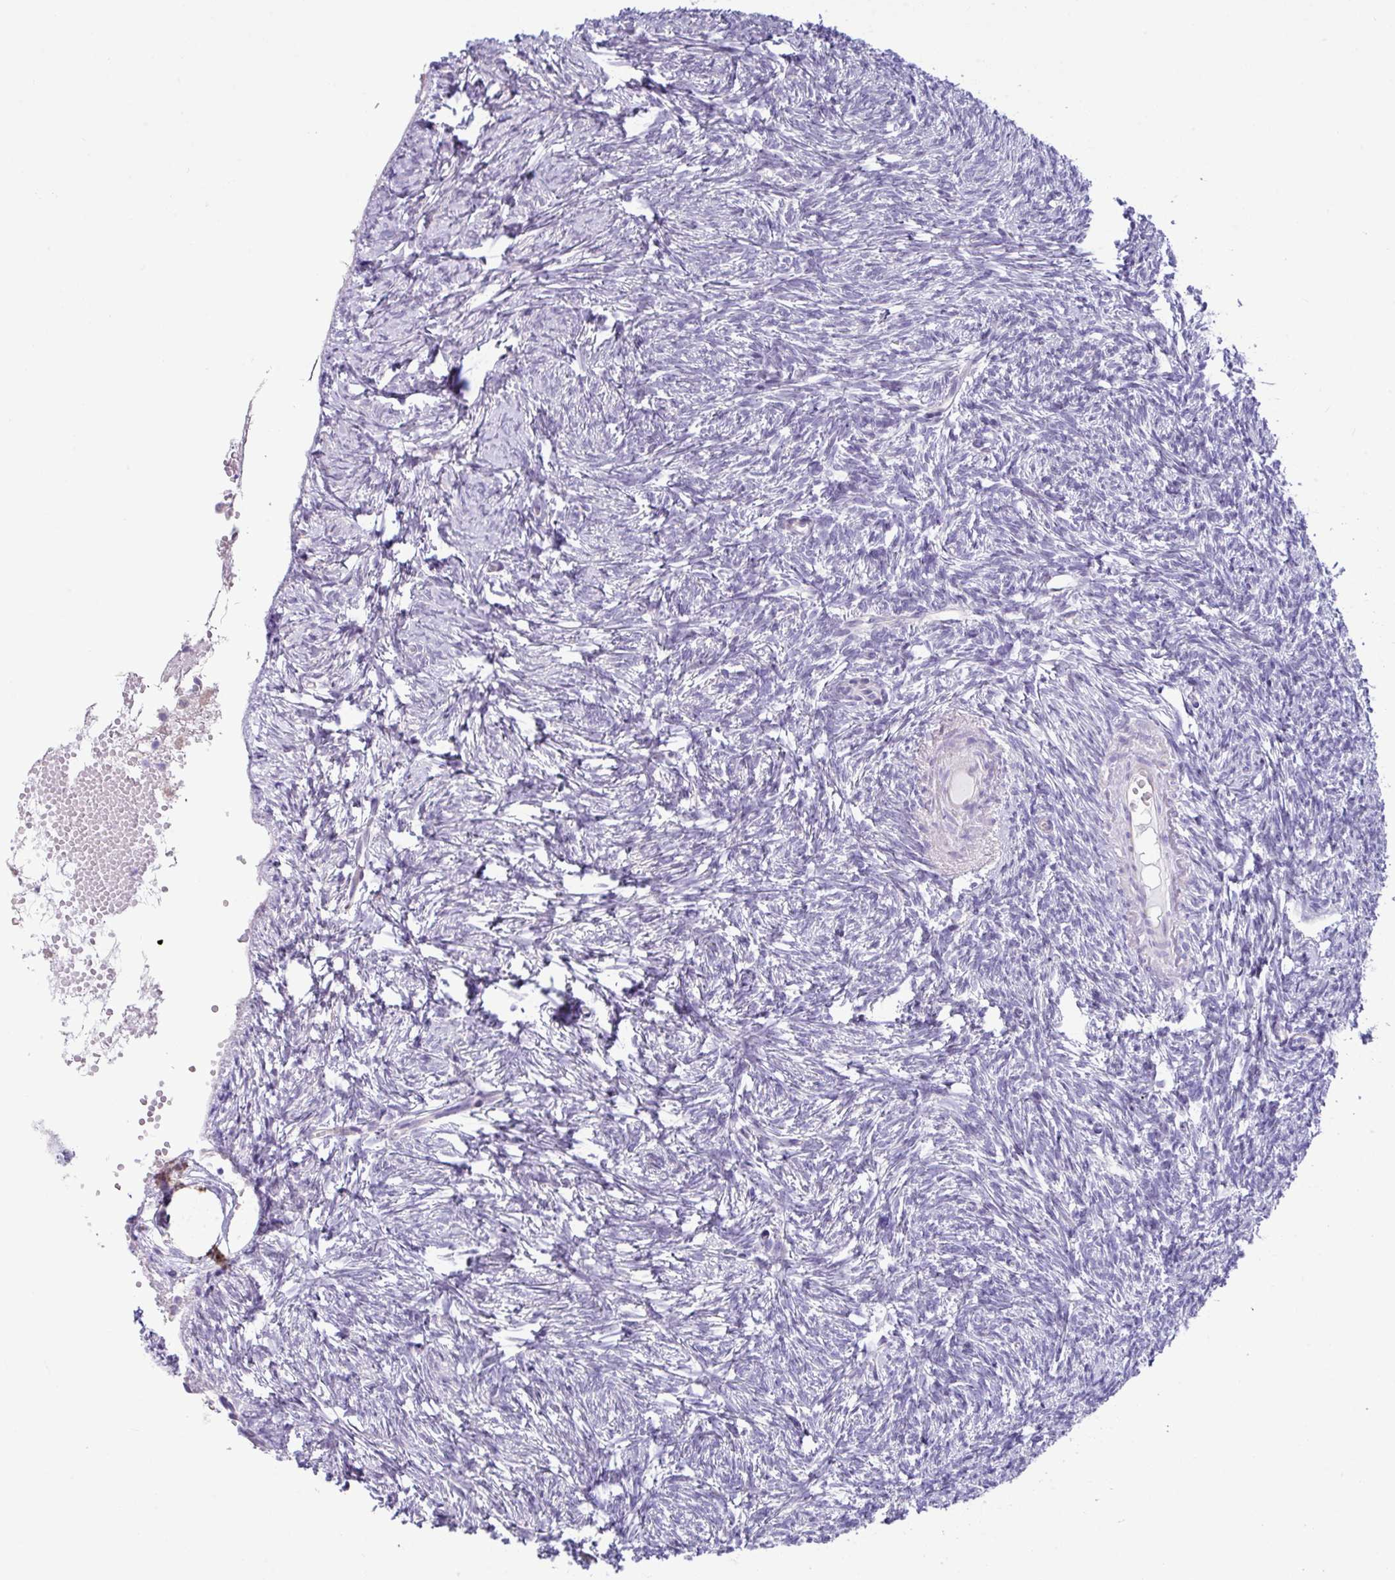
{"staining": {"intensity": "negative", "quantity": "none", "location": "none"}, "tissue": "ovary", "cell_type": "Ovarian stroma cells", "image_type": "normal", "snomed": [{"axis": "morphology", "description": "Normal tissue, NOS"}, {"axis": "topography", "description": "Ovary"}], "caption": "Immunohistochemical staining of normal human ovary exhibits no significant expression in ovarian stroma cells.", "gene": "IRGC", "patient": {"sex": "female", "age": 51}}